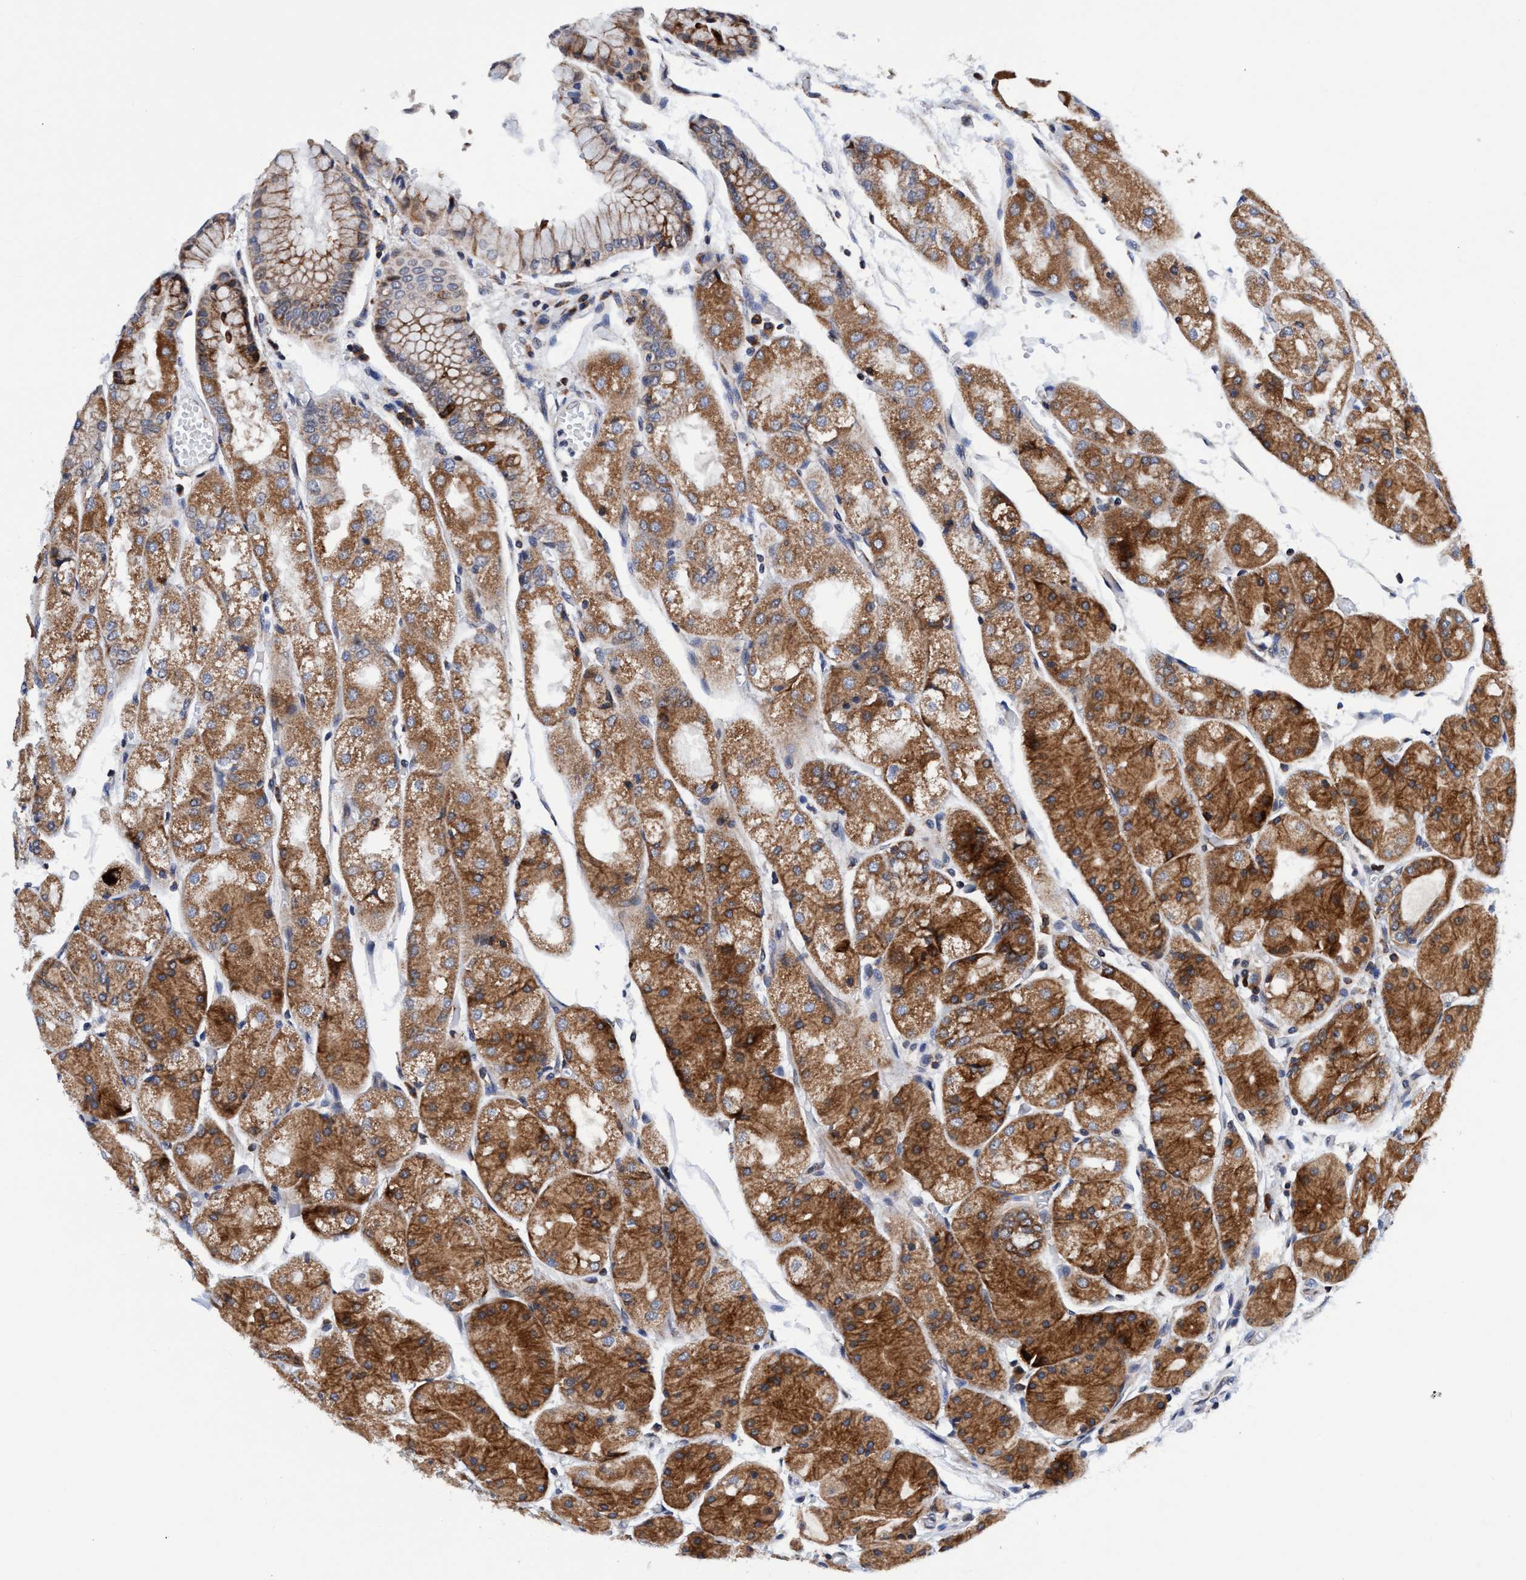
{"staining": {"intensity": "moderate", "quantity": ">75%", "location": "cytoplasmic/membranous"}, "tissue": "stomach", "cell_type": "Glandular cells", "image_type": "normal", "snomed": [{"axis": "morphology", "description": "Normal tissue, NOS"}, {"axis": "topography", "description": "Stomach, upper"}], "caption": "IHC micrograph of normal stomach: human stomach stained using immunohistochemistry (IHC) displays medium levels of moderate protein expression localized specifically in the cytoplasmic/membranous of glandular cells, appearing as a cytoplasmic/membranous brown color.", "gene": "AGAP2", "patient": {"sex": "male", "age": 72}}